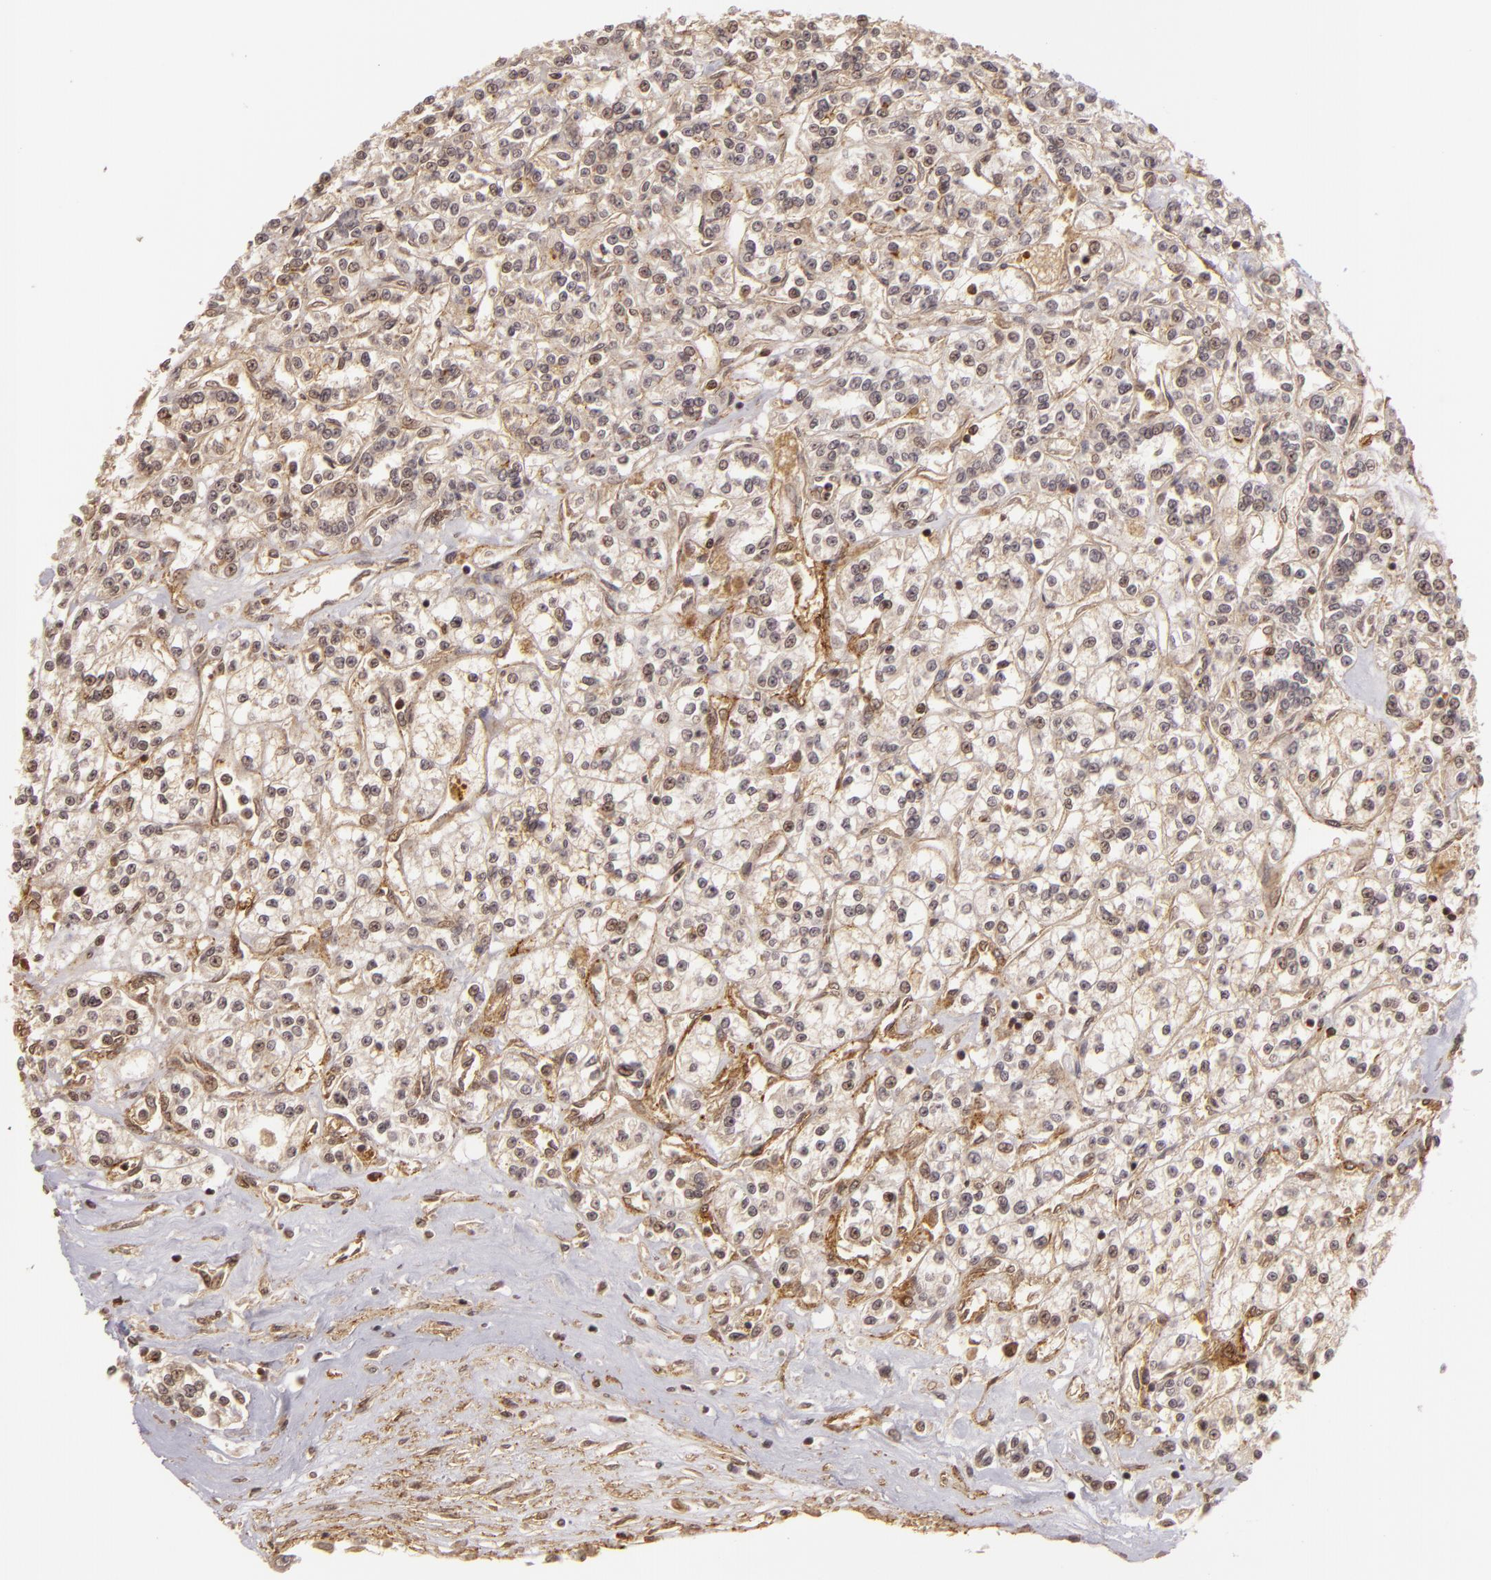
{"staining": {"intensity": "weak", "quantity": "25%-75%", "location": "cytoplasmic/membranous"}, "tissue": "renal cancer", "cell_type": "Tumor cells", "image_type": "cancer", "snomed": [{"axis": "morphology", "description": "Adenocarcinoma, NOS"}, {"axis": "topography", "description": "Kidney"}], "caption": "Tumor cells display low levels of weak cytoplasmic/membranous positivity in about 25%-75% of cells in adenocarcinoma (renal). (Stains: DAB in brown, nuclei in blue, Microscopy: brightfield microscopy at high magnification).", "gene": "ZBTB33", "patient": {"sex": "female", "age": 76}}